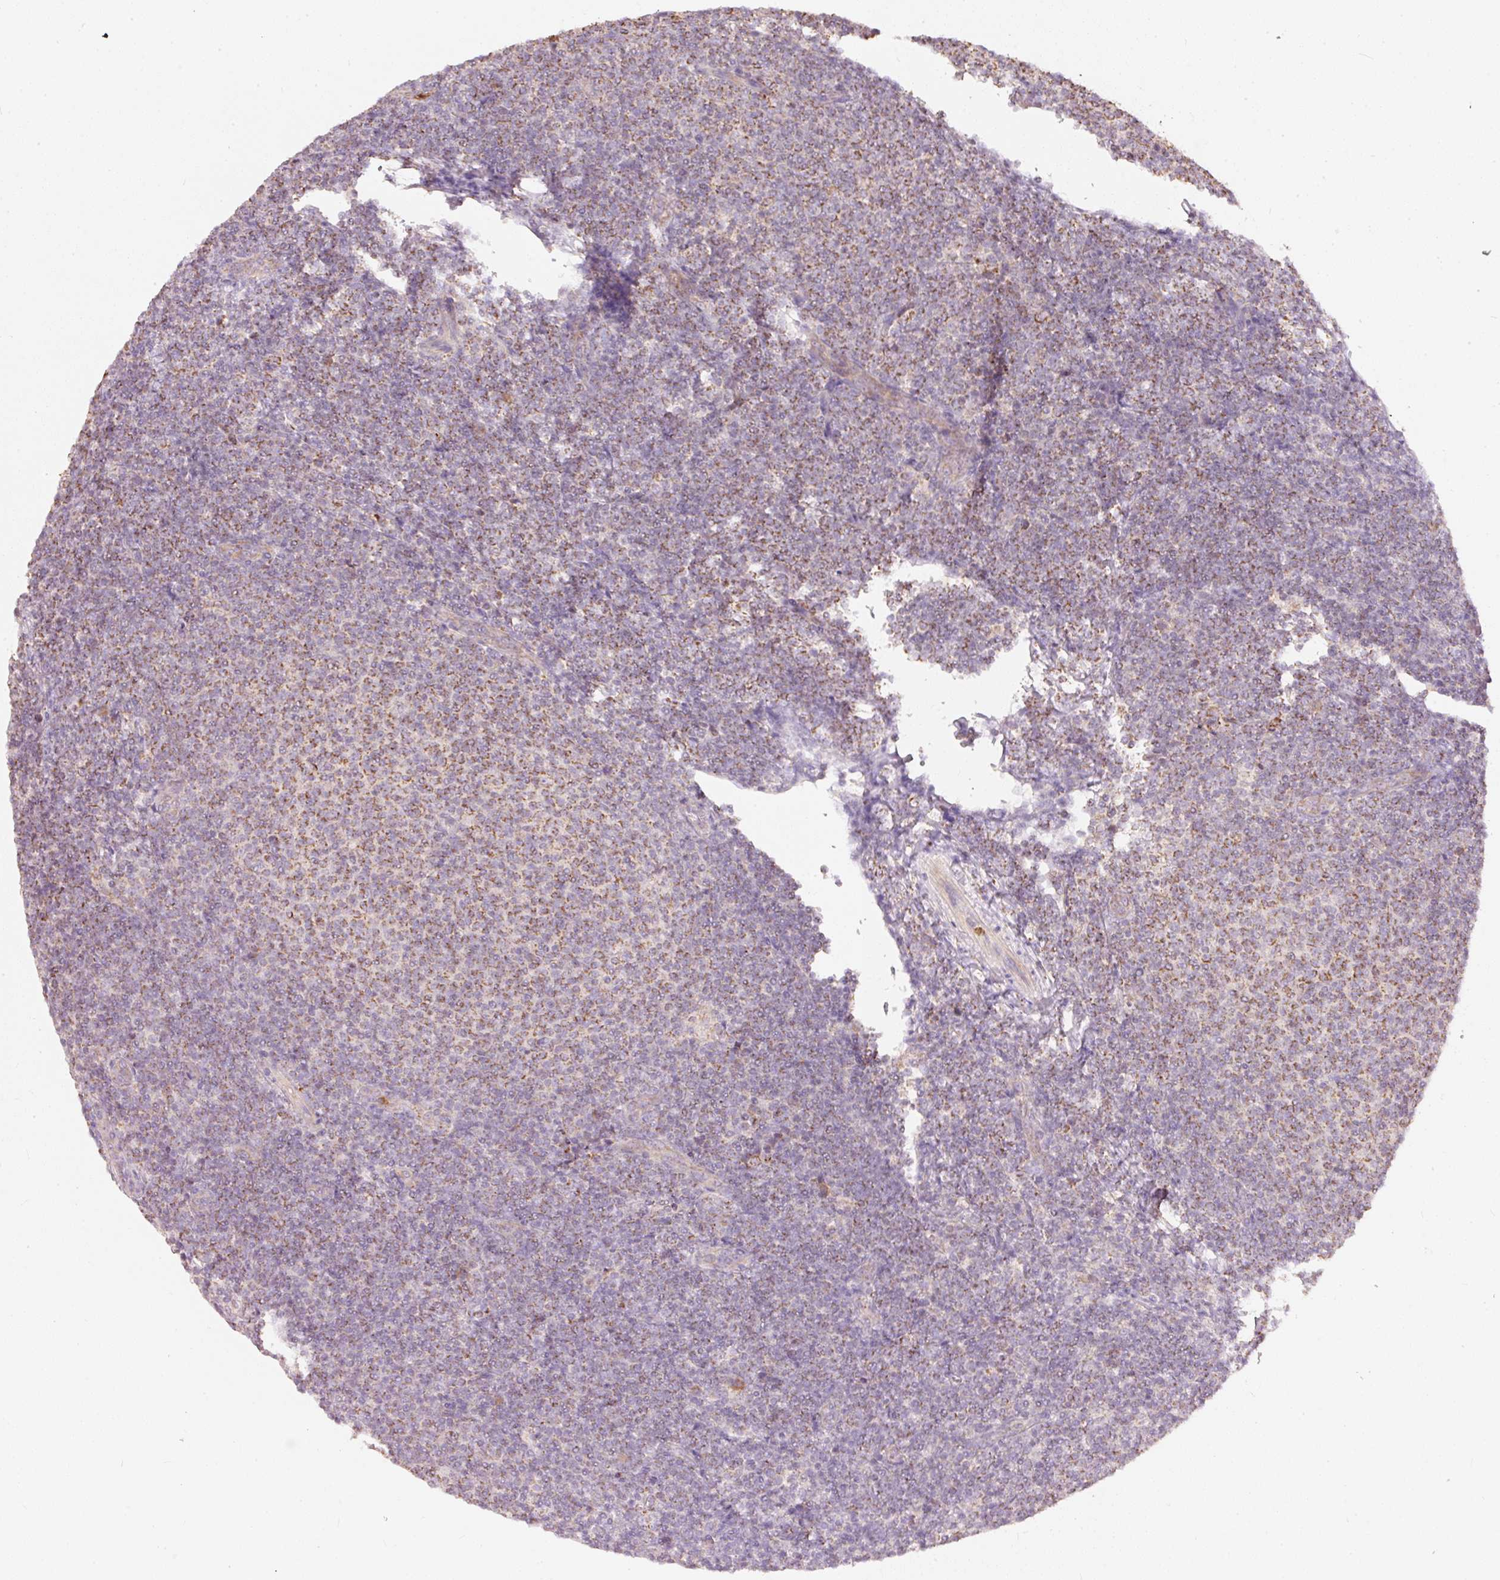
{"staining": {"intensity": "moderate", "quantity": "25%-75%", "location": "cytoplasmic/membranous"}, "tissue": "lymphoma", "cell_type": "Tumor cells", "image_type": "cancer", "snomed": [{"axis": "morphology", "description": "Malignant lymphoma, non-Hodgkin's type, Low grade"}, {"axis": "topography", "description": "Lymph node"}], "caption": "Immunohistochemistry (IHC) (DAB) staining of human lymphoma demonstrates moderate cytoplasmic/membranous protein expression in about 25%-75% of tumor cells. (brown staining indicates protein expression, while blue staining denotes nuclei).", "gene": "PSENEN", "patient": {"sex": "male", "age": 66}}